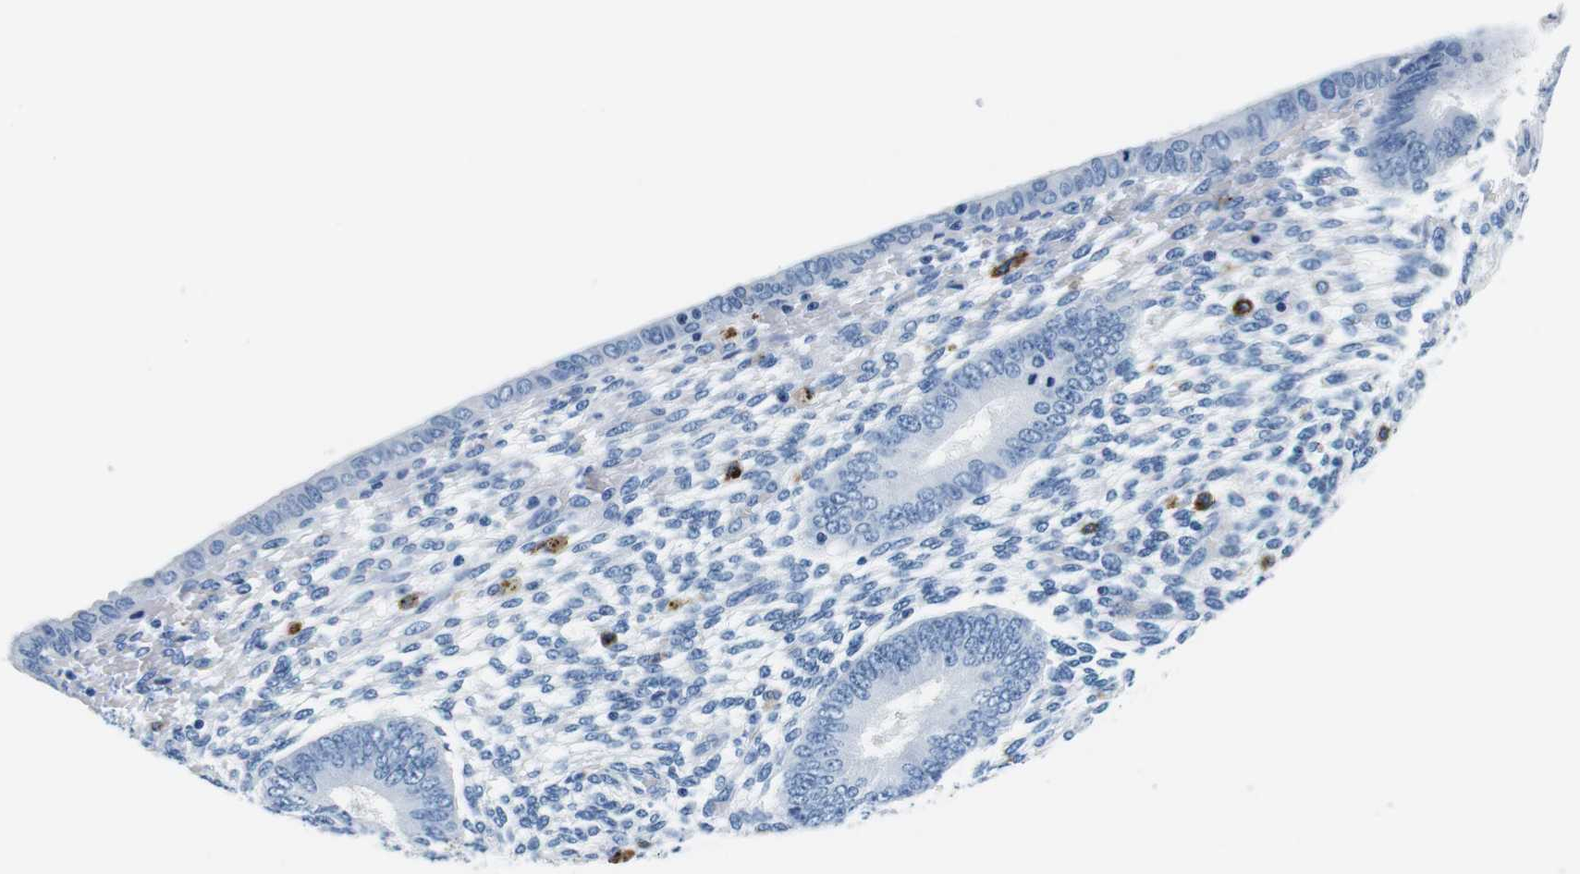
{"staining": {"intensity": "negative", "quantity": "none", "location": "none"}, "tissue": "endometrium", "cell_type": "Cells in endometrial stroma", "image_type": "normal", "snomed": [{"axis": "morphology", "description": "Normal tissue, NOS"}, {"axis": "topography", "description": "Endometrium"}], "caption": "This is a photomicrograph of immunohistochemistry staining of benign endometrium, which shows no staining in cells in endometrial stroma. The staining was performed using DAB to visualize the protein expression in brown, while the nuclei were stained in blue with hematoxylin (Magnification: 20x).", "gene": "HLA", "patient": {"sex": "female", "age": 42}}